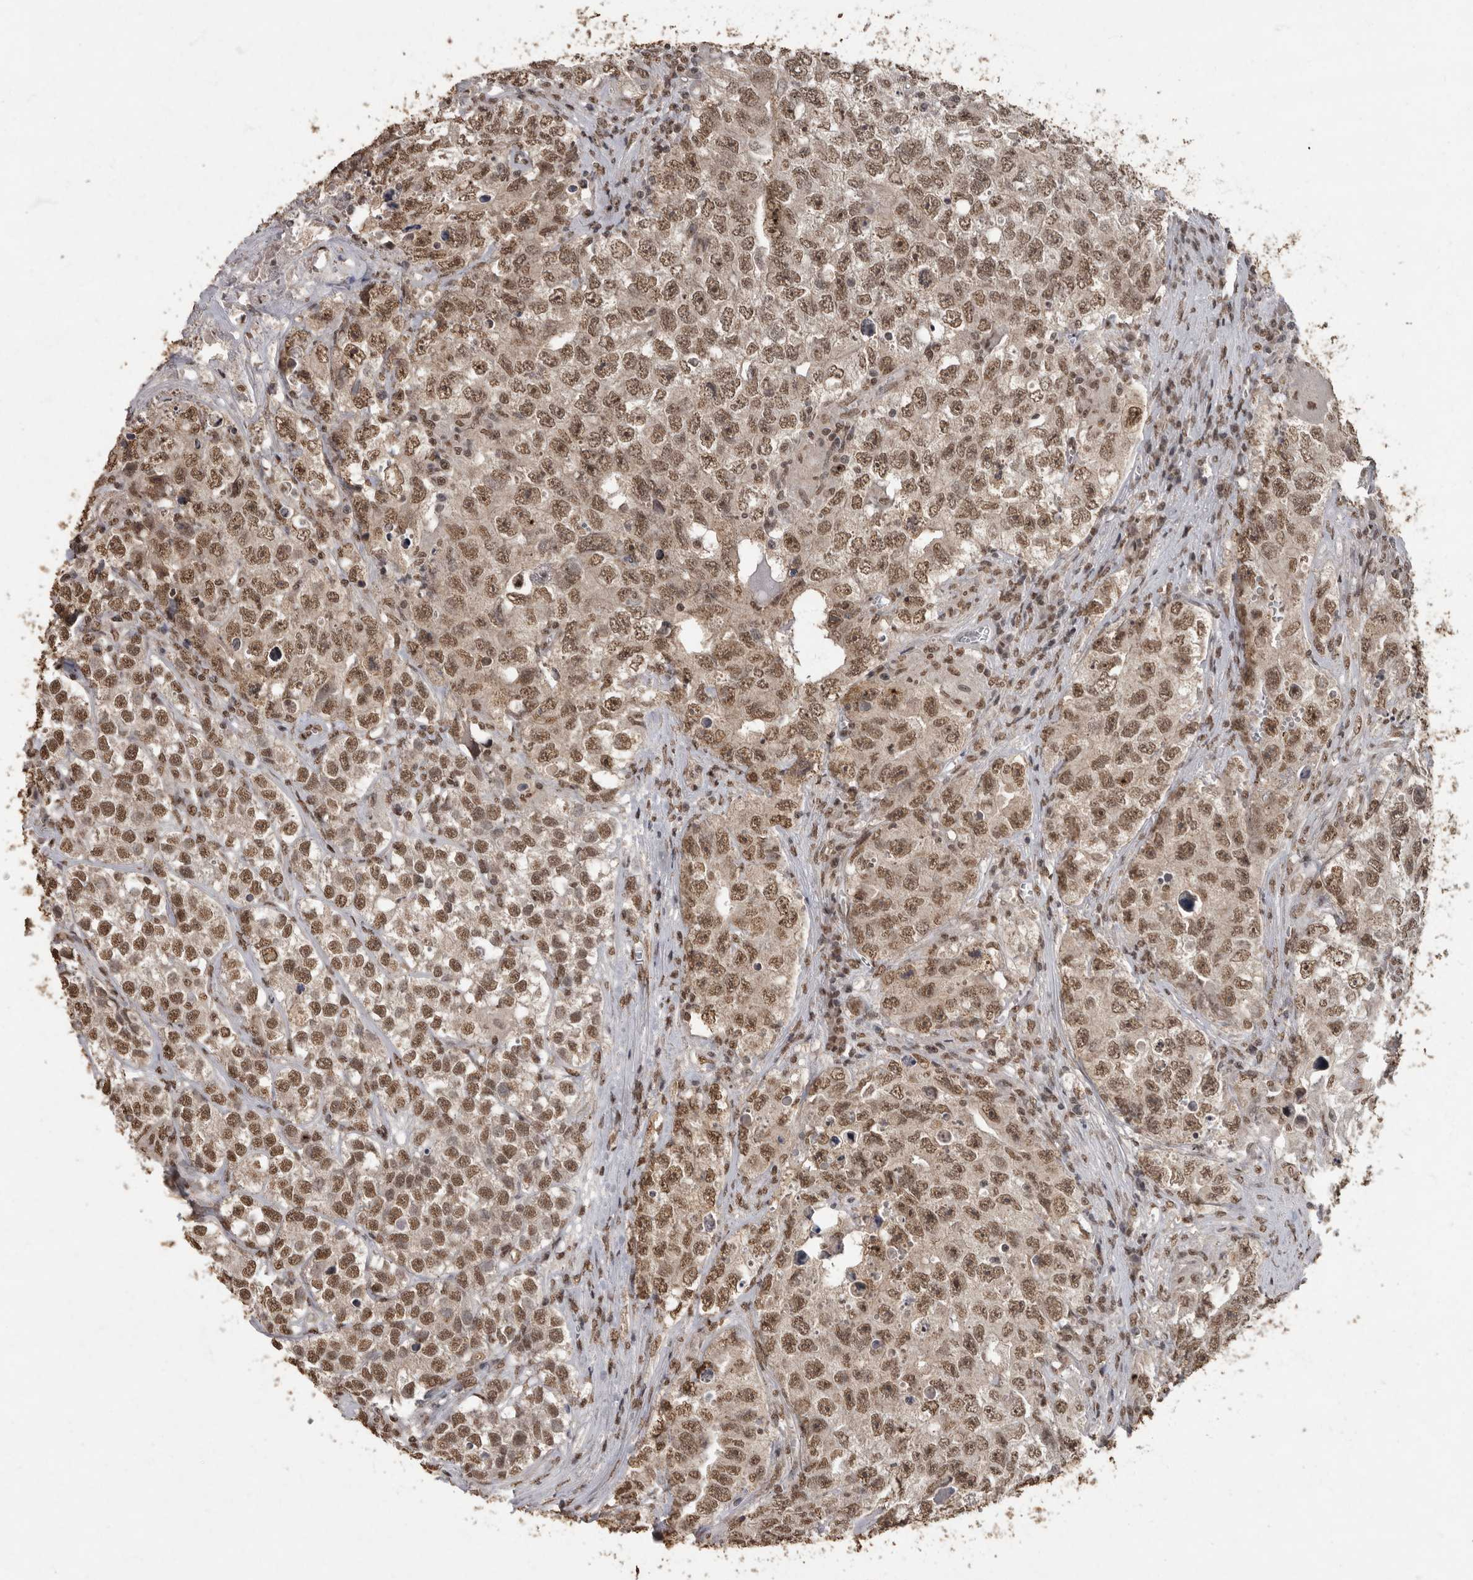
{"staining": {"intensity": "moderate", "quantity": ">75%", "location": "nuclear"}, "tissue": "testis cancer", "cell_type": "Tumor cells", "image_type": "cancer", "snomed": [{"axis": "morphology", "description": "Seminoma, NOS"}, {"axis": "morphology", "description": "Carcinoma, Embryonal, NOS"}, {"axis": "topography", "description": "Testis"}], "caption": "Embryonal carcinoma (testis) stained with immunohistochemistry displays moderate nuclear expression in approximately >75% of tumor cells.", "gene": "NBL1", "patient": {"sex": "male", "age": 43}}